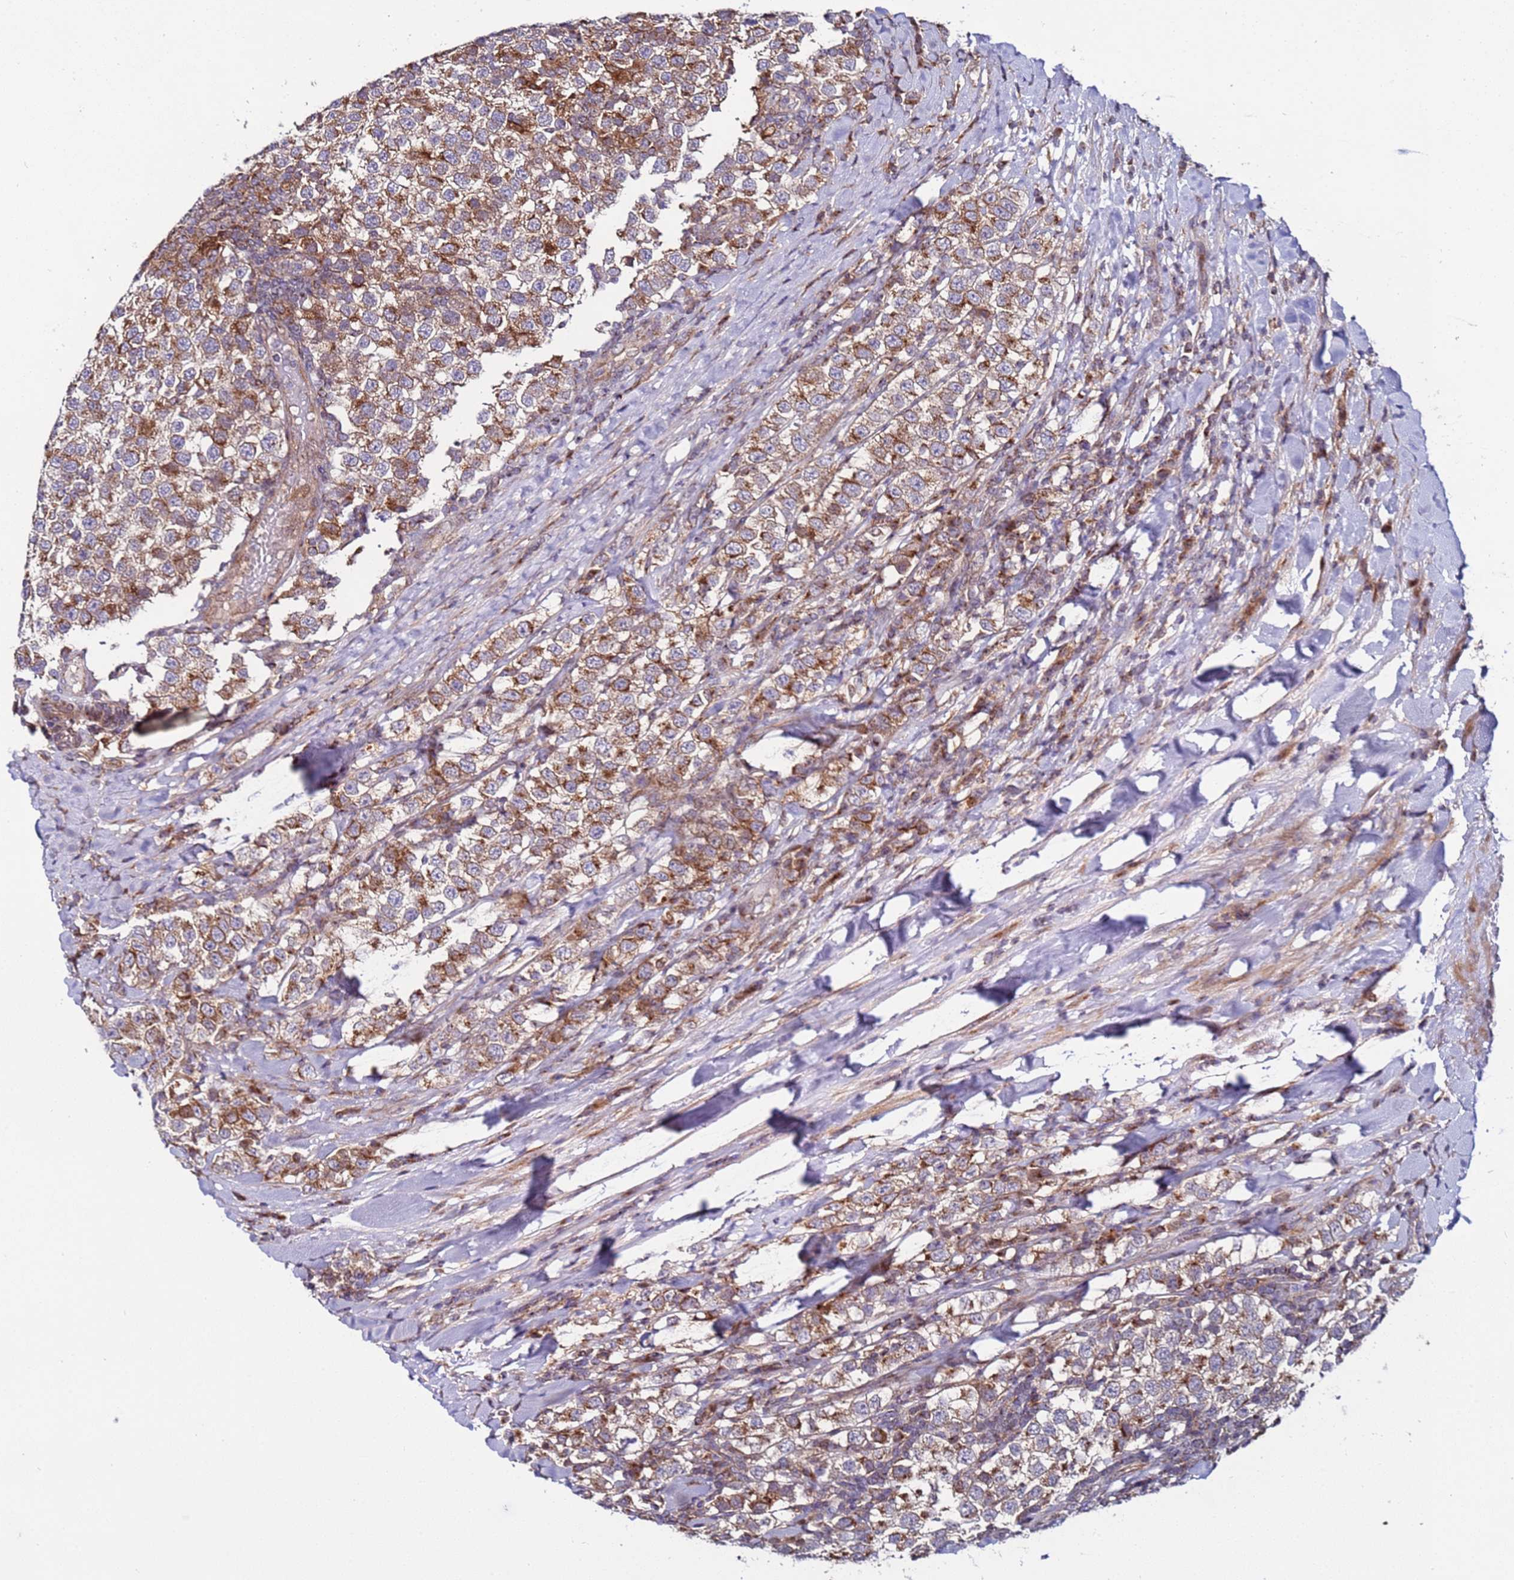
{"staining": {"intensity": "moderate", "quantity": ">75%", "location": "cytoplasmic/membranous"}, "tissue": "testis cancer", "cell_type": "Tumor cells", "image_type": "cancer", "snomed": [{"axis": "morphology", "description": "Seminoma, NOS"}, {"axis": "topography", "description": "Testis"}], "caption": "Tumor cells reveal medium levels of moderate cytoplasmic/membranous expression in approximately >75% of cells in testis seminoma. The staining was performed using DAB to visualize the protein expression in brown, while the nuclei were stained in blue with hematoxylin (Magnification: 20x).", "gene": "TMEM176B", "patient": {"sex": "male", "age": 34}}